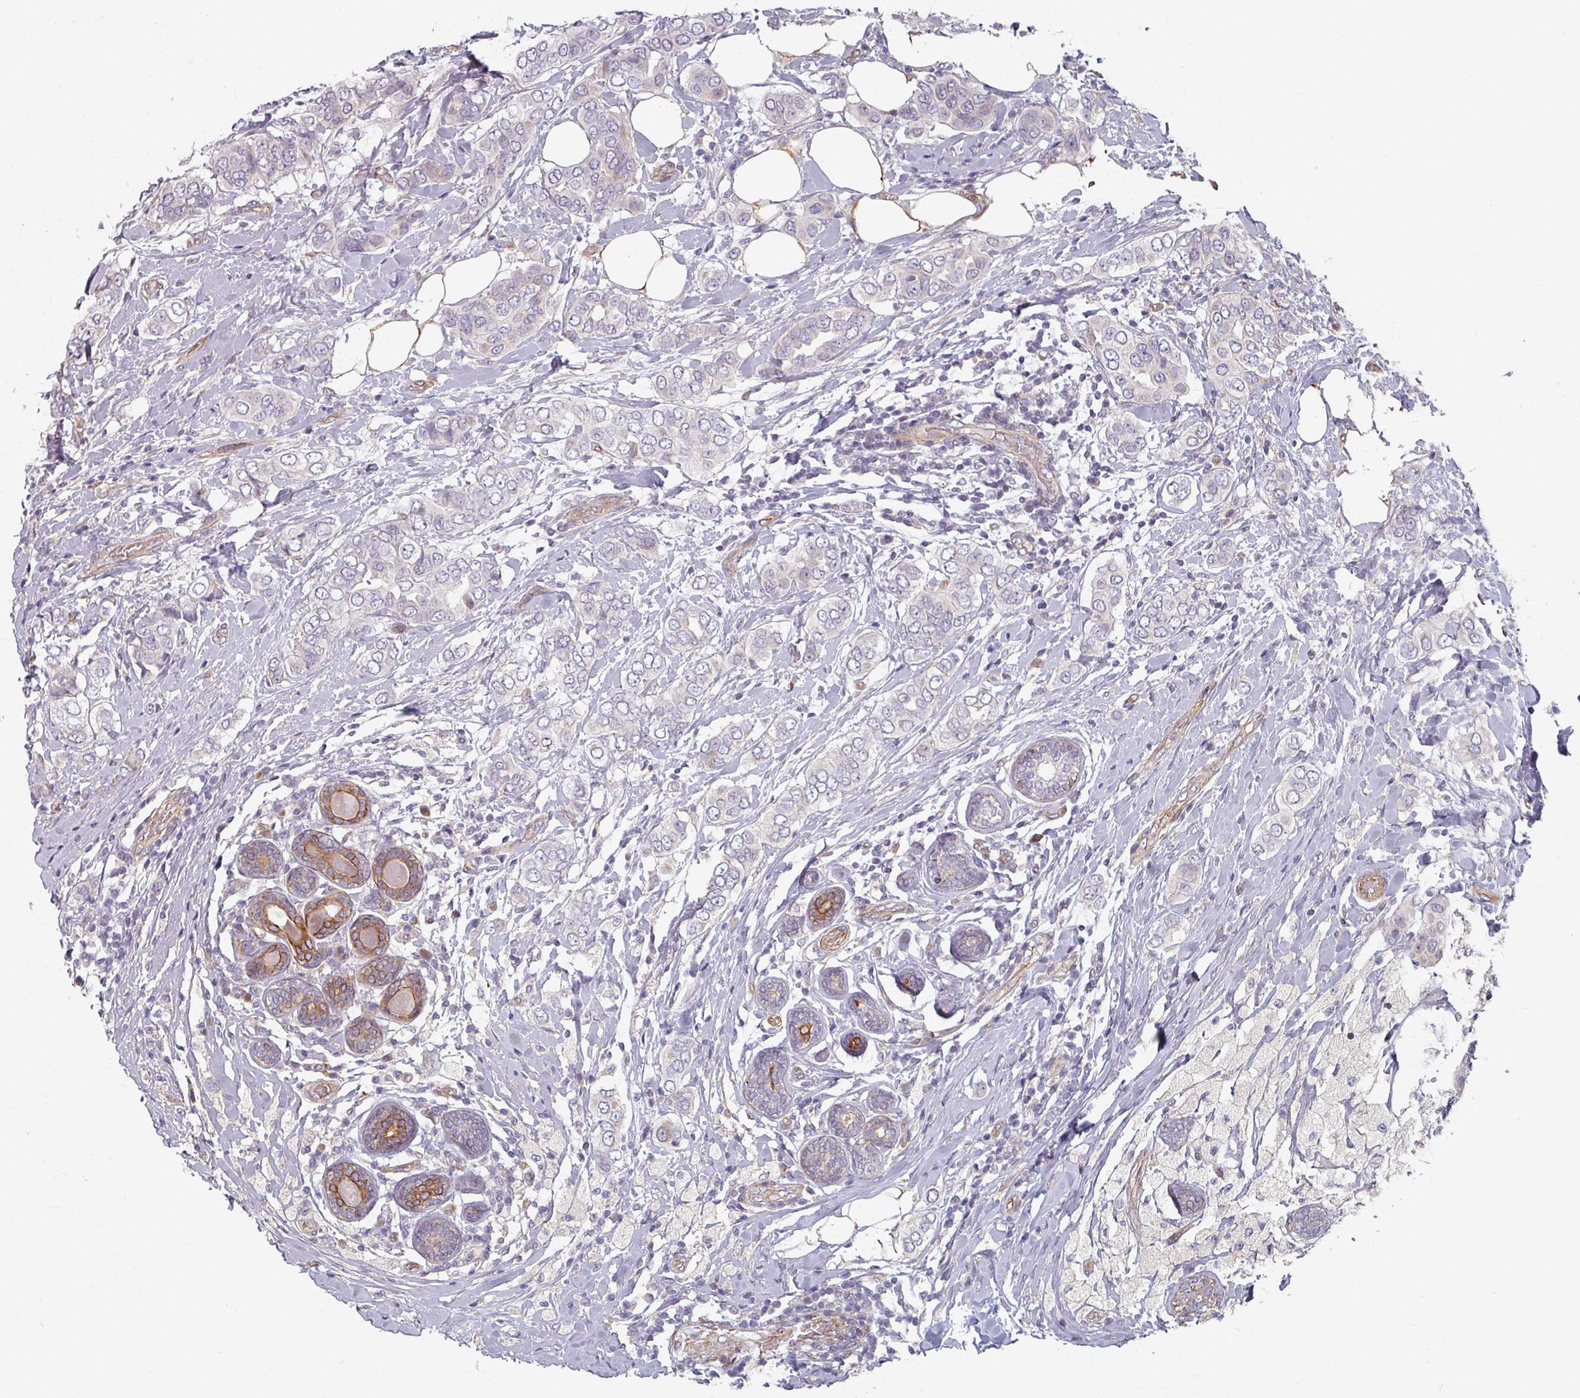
{"staining": {"intensity": "negative", "quantity": "none", "location": "none"}, "tissue": "breast cancer", "cell_type": "Tumor cells", "image_type": "cancer", "snomed": [{"axis": "morphology", "description": "Lobular carcinoma"}, {"axis": "topography", "description": "Breast"}], "caption": "Immunohistochemical staining of human lobular carcinoma (breast) shows no significant positivity in tumor cells.", "gene": "C4BPB", "patient": {"sex": "female", "age": 51}}